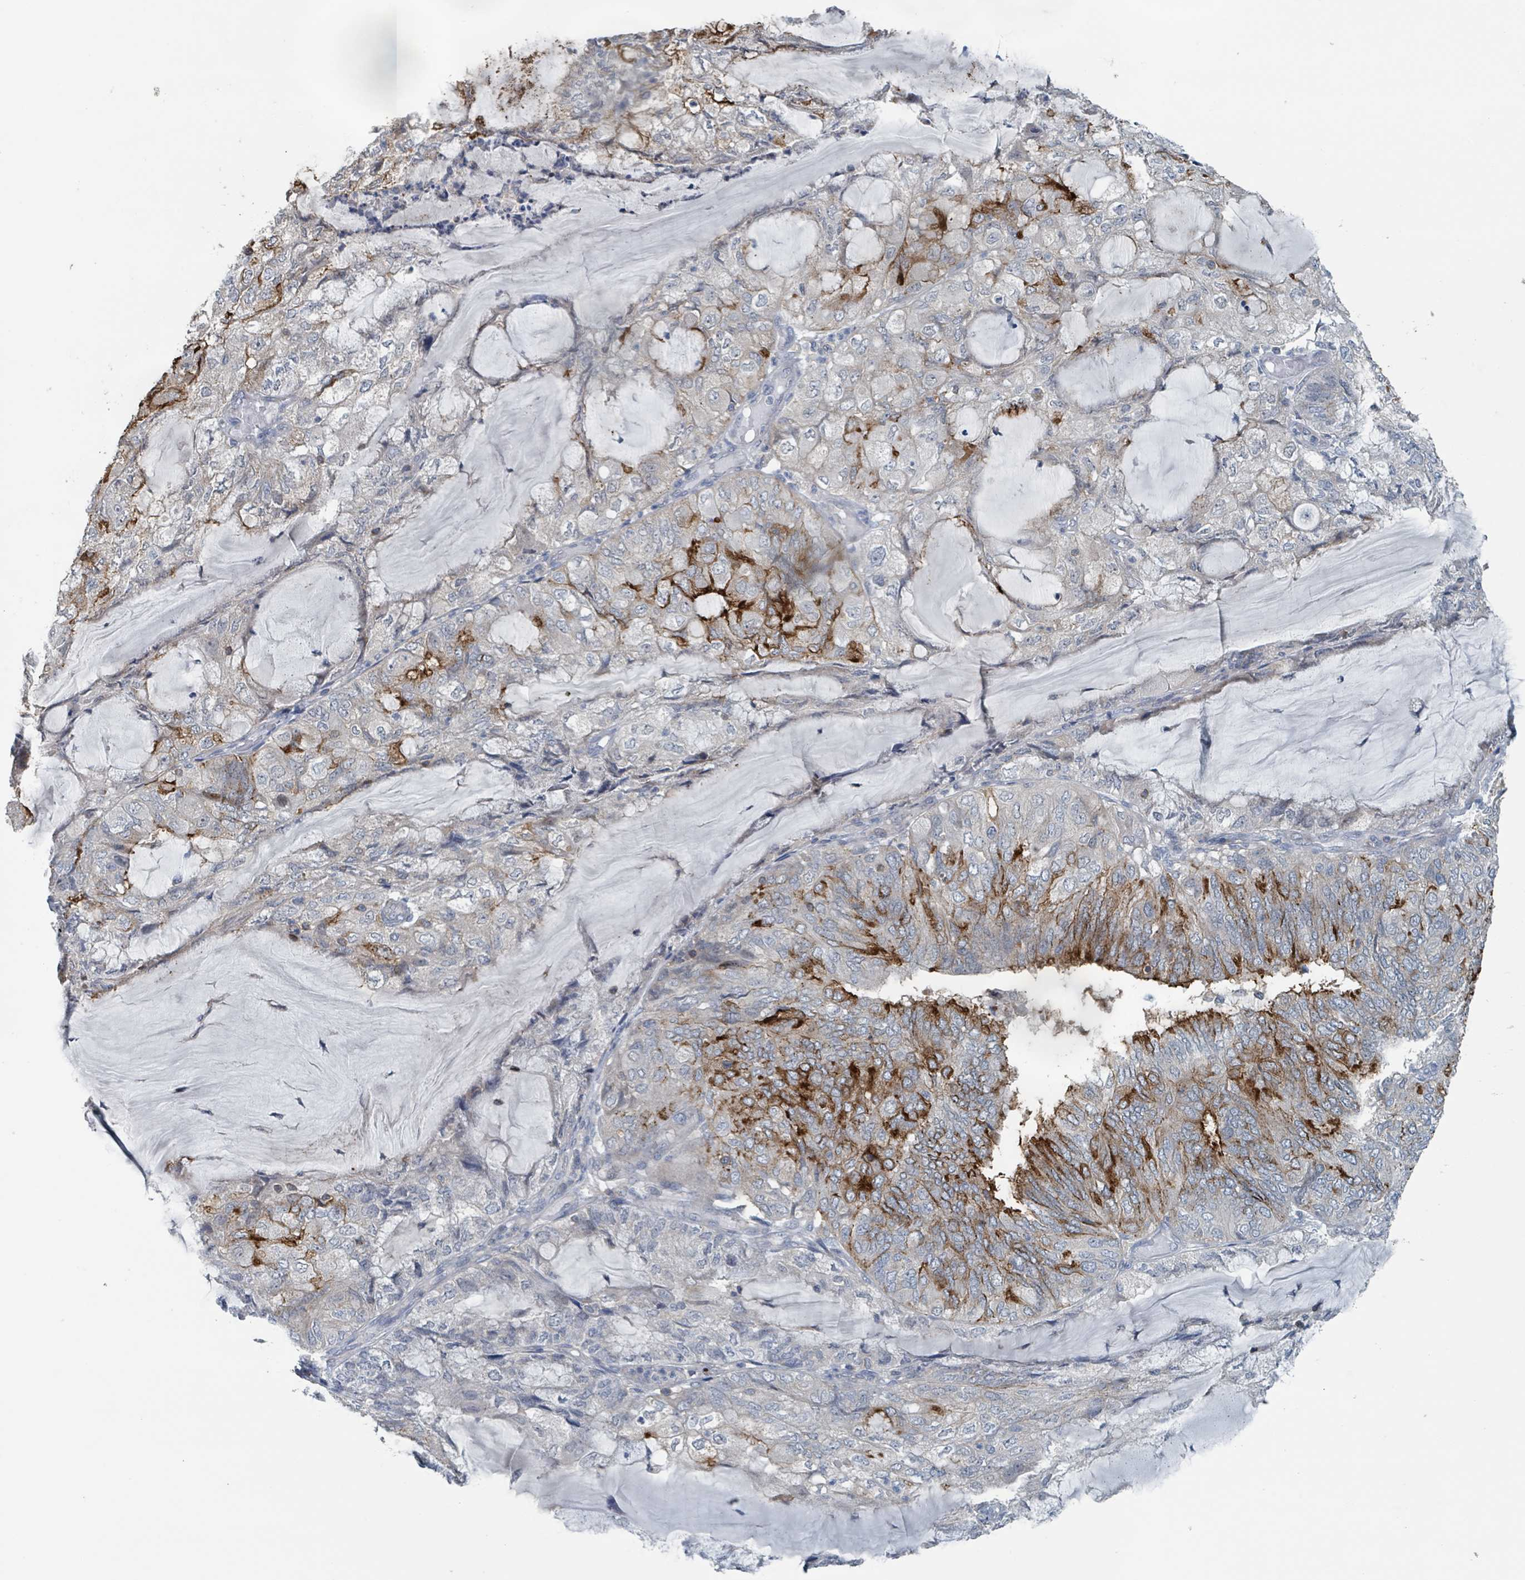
{"staining": {"intensity": "strong", "quantity": "25%-75%", "location": "cytoplasmic/membranous"}, "tissue": "endometrial cancer", "cell_type": "Tumor cells", "image_type": "cancer", "snomed": [{"axis": "morphology", "description": "Adenocarcinoma, NOS"}, {"axis": "topography", "description": "Endometrium"}], "caption": "Protein staining of endometrial adenocarcinoma tissue exhibits strong cytoplasmic/membranous positivity in approximately 25%-75% of tumor cells.", "gene": "ACBD4", "patient": {"sex": "female", "age": 81}}